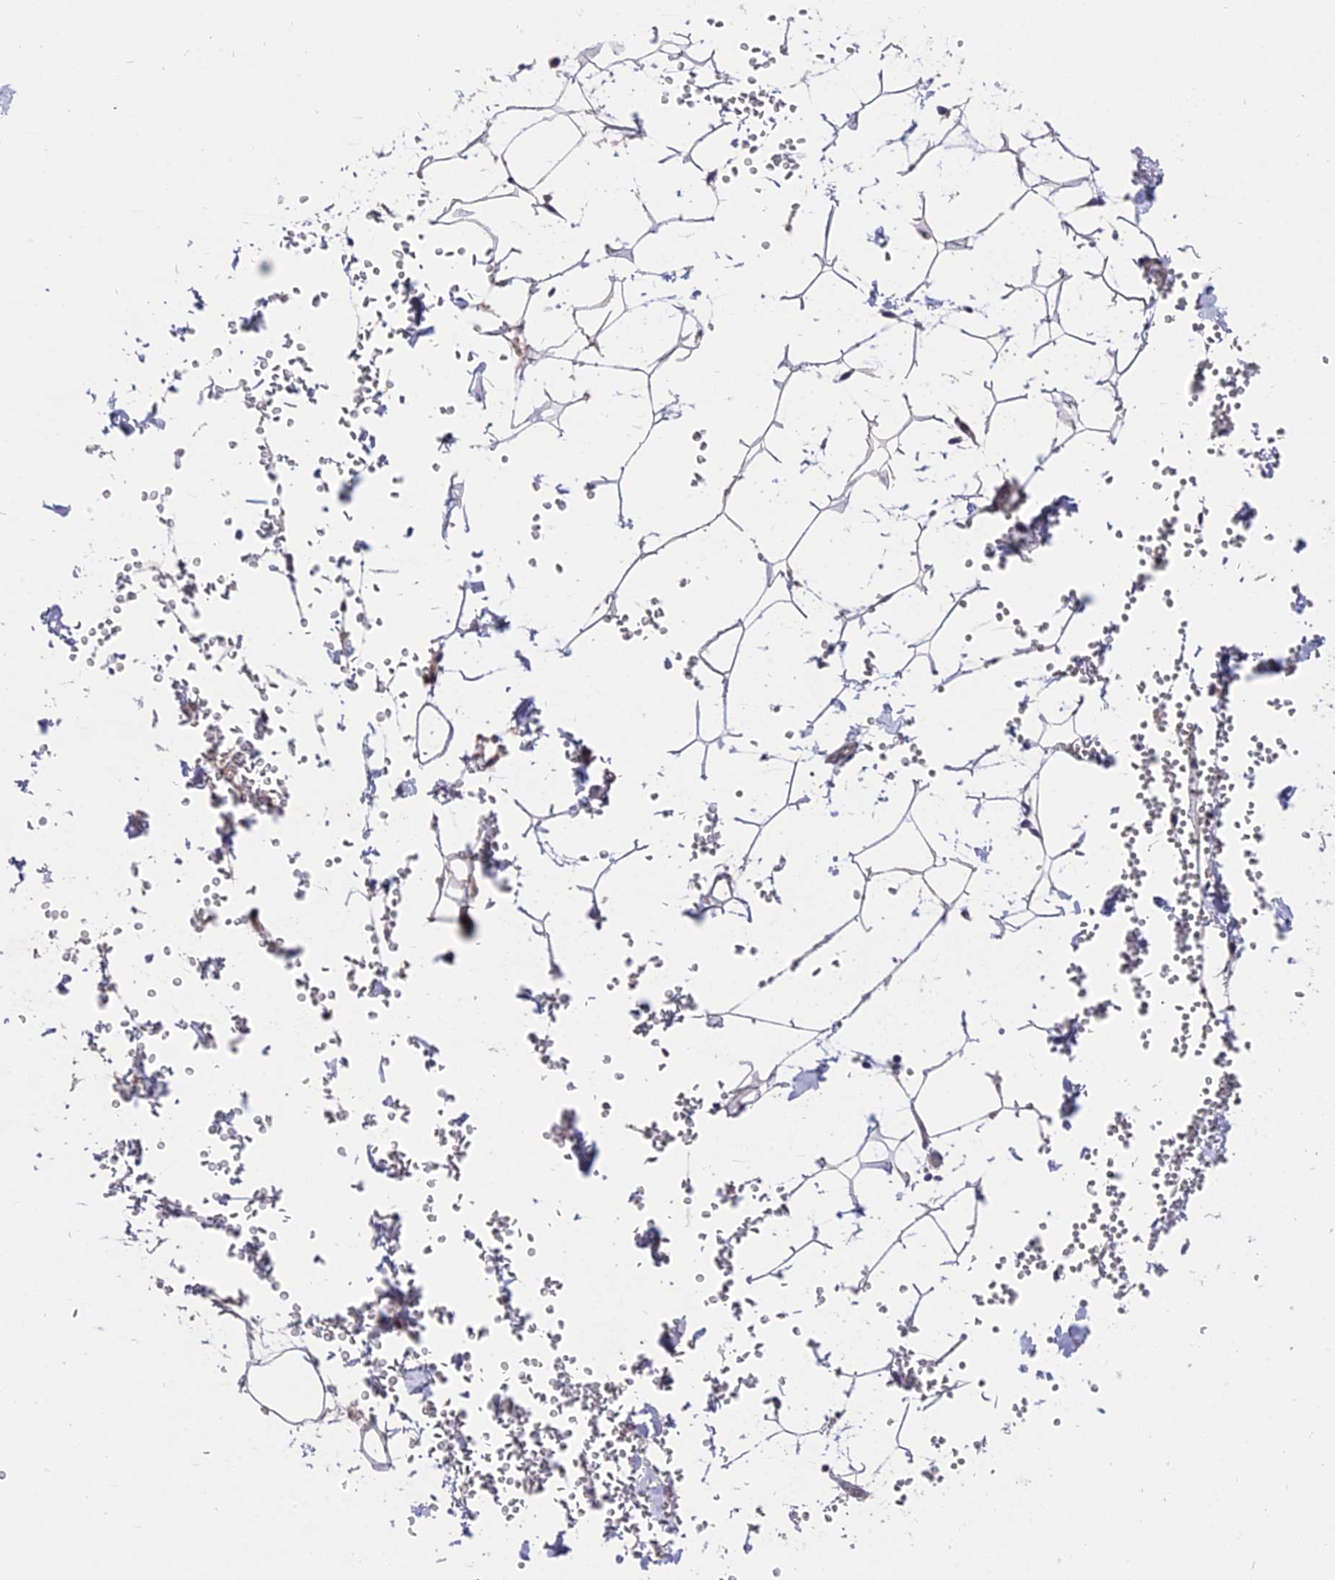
{"staining": {"intensity": "negative", "quantity": "none", "location": "none"}, "tissue": "adipose tissue", "cell_type": "Adipocytes", "image_type": "normal", "snomed": [{"axis": "morphology", "description": "Normal tissue, NOS"}, {"axis": "topography", "description": "Gallbladder"}, {"axis": "topography", "description": "Peripheral nerve tissue"}], "caption": "An IHC histopathology image of benign adipose tissue is shown. There is no staining in adipocytes of adipose tissue. (DAB (3,3'-diaminobenzidine) IHC visualized using brightfield microscopy, high magnification).", "gene": "ZCCHC2", "patient": {"sex": "male", "age": 38}}